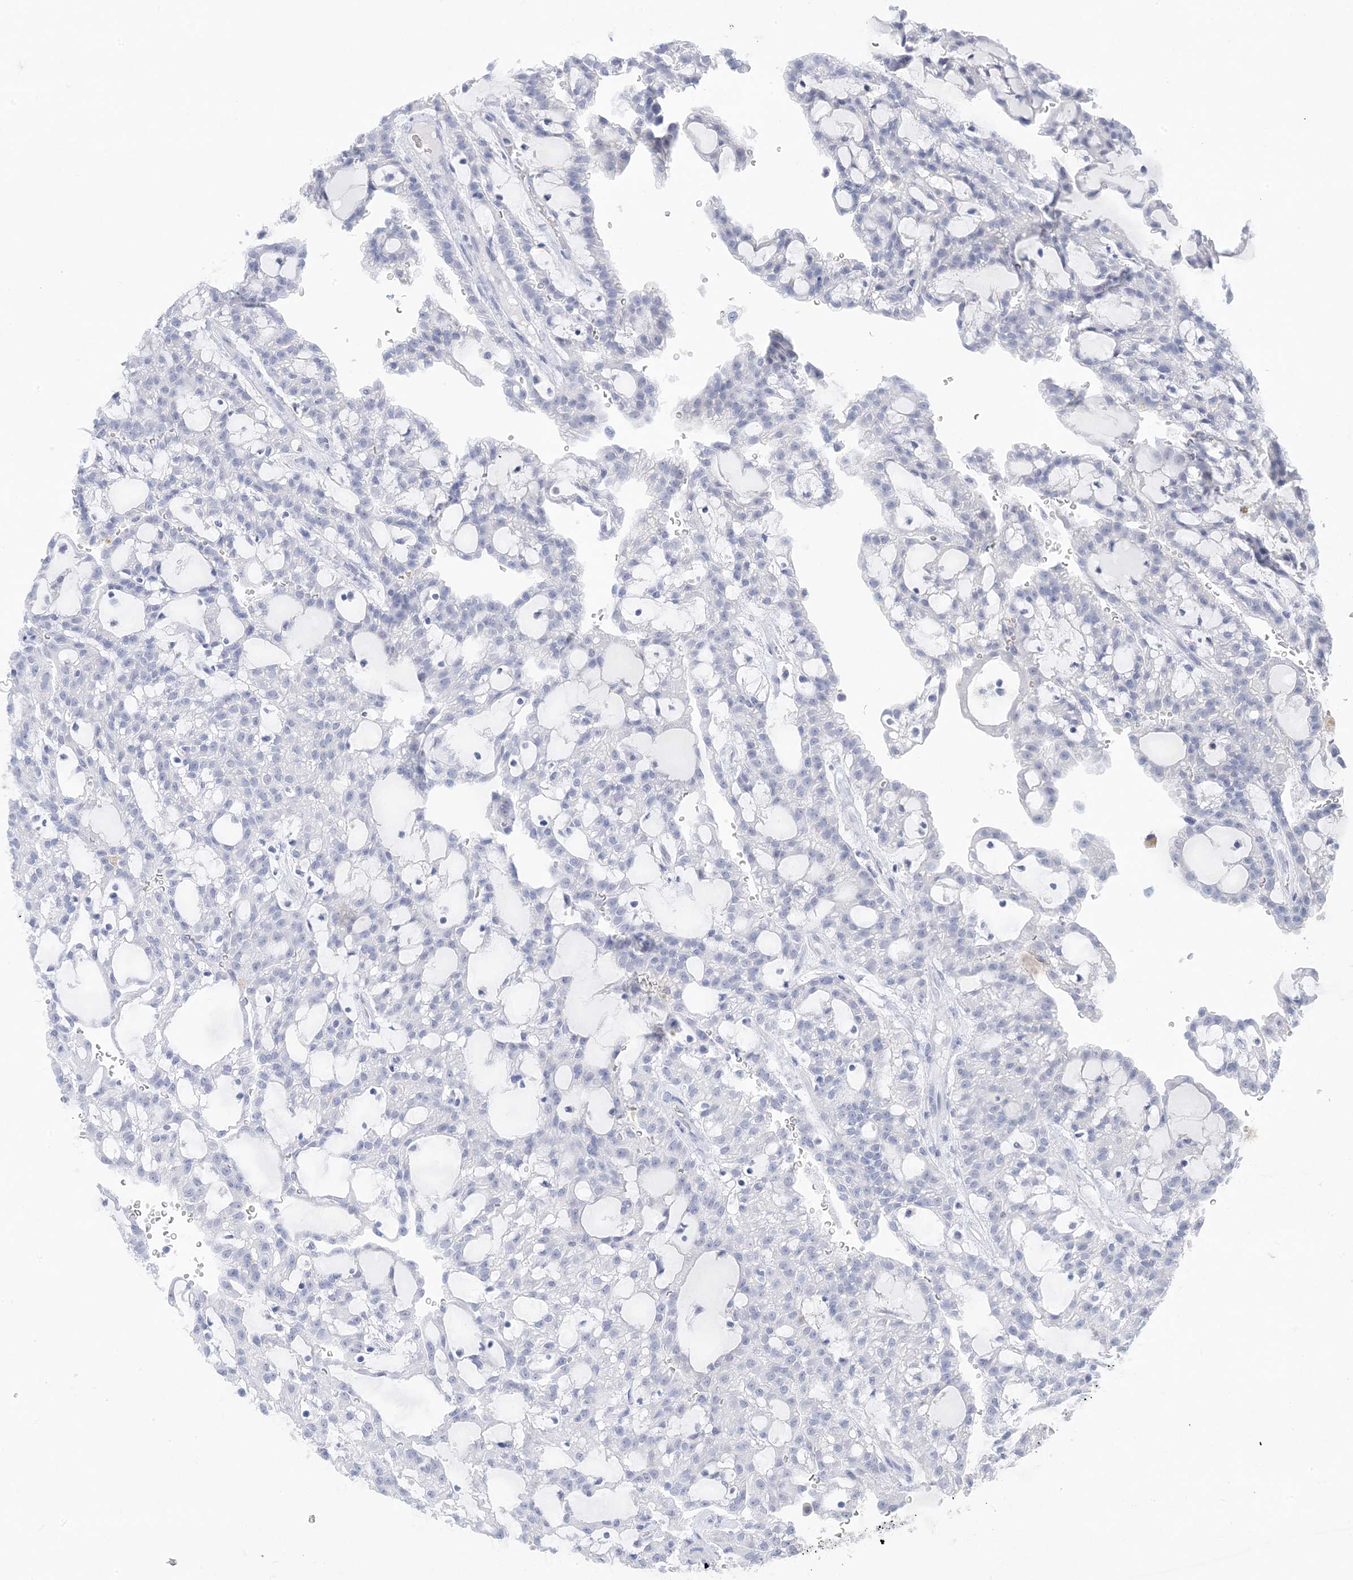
{"staining": {"intensity": "negative", "quantity": "none", "location": "none"}, "tissue": "renal cancer", "cell_type": "Tumor cells", "image_type": "cancer", "snomed": [{"axis": "morphology", "description": "Adenocarcinoma, NOS"}, {"axis": "topography", "description": "Kidney"}], "caption": "Tumor cells are negative for brown protein staining in renal cancer.", "gene": "SH3YL1", "patient": {"sex": "male", "age": 63}}